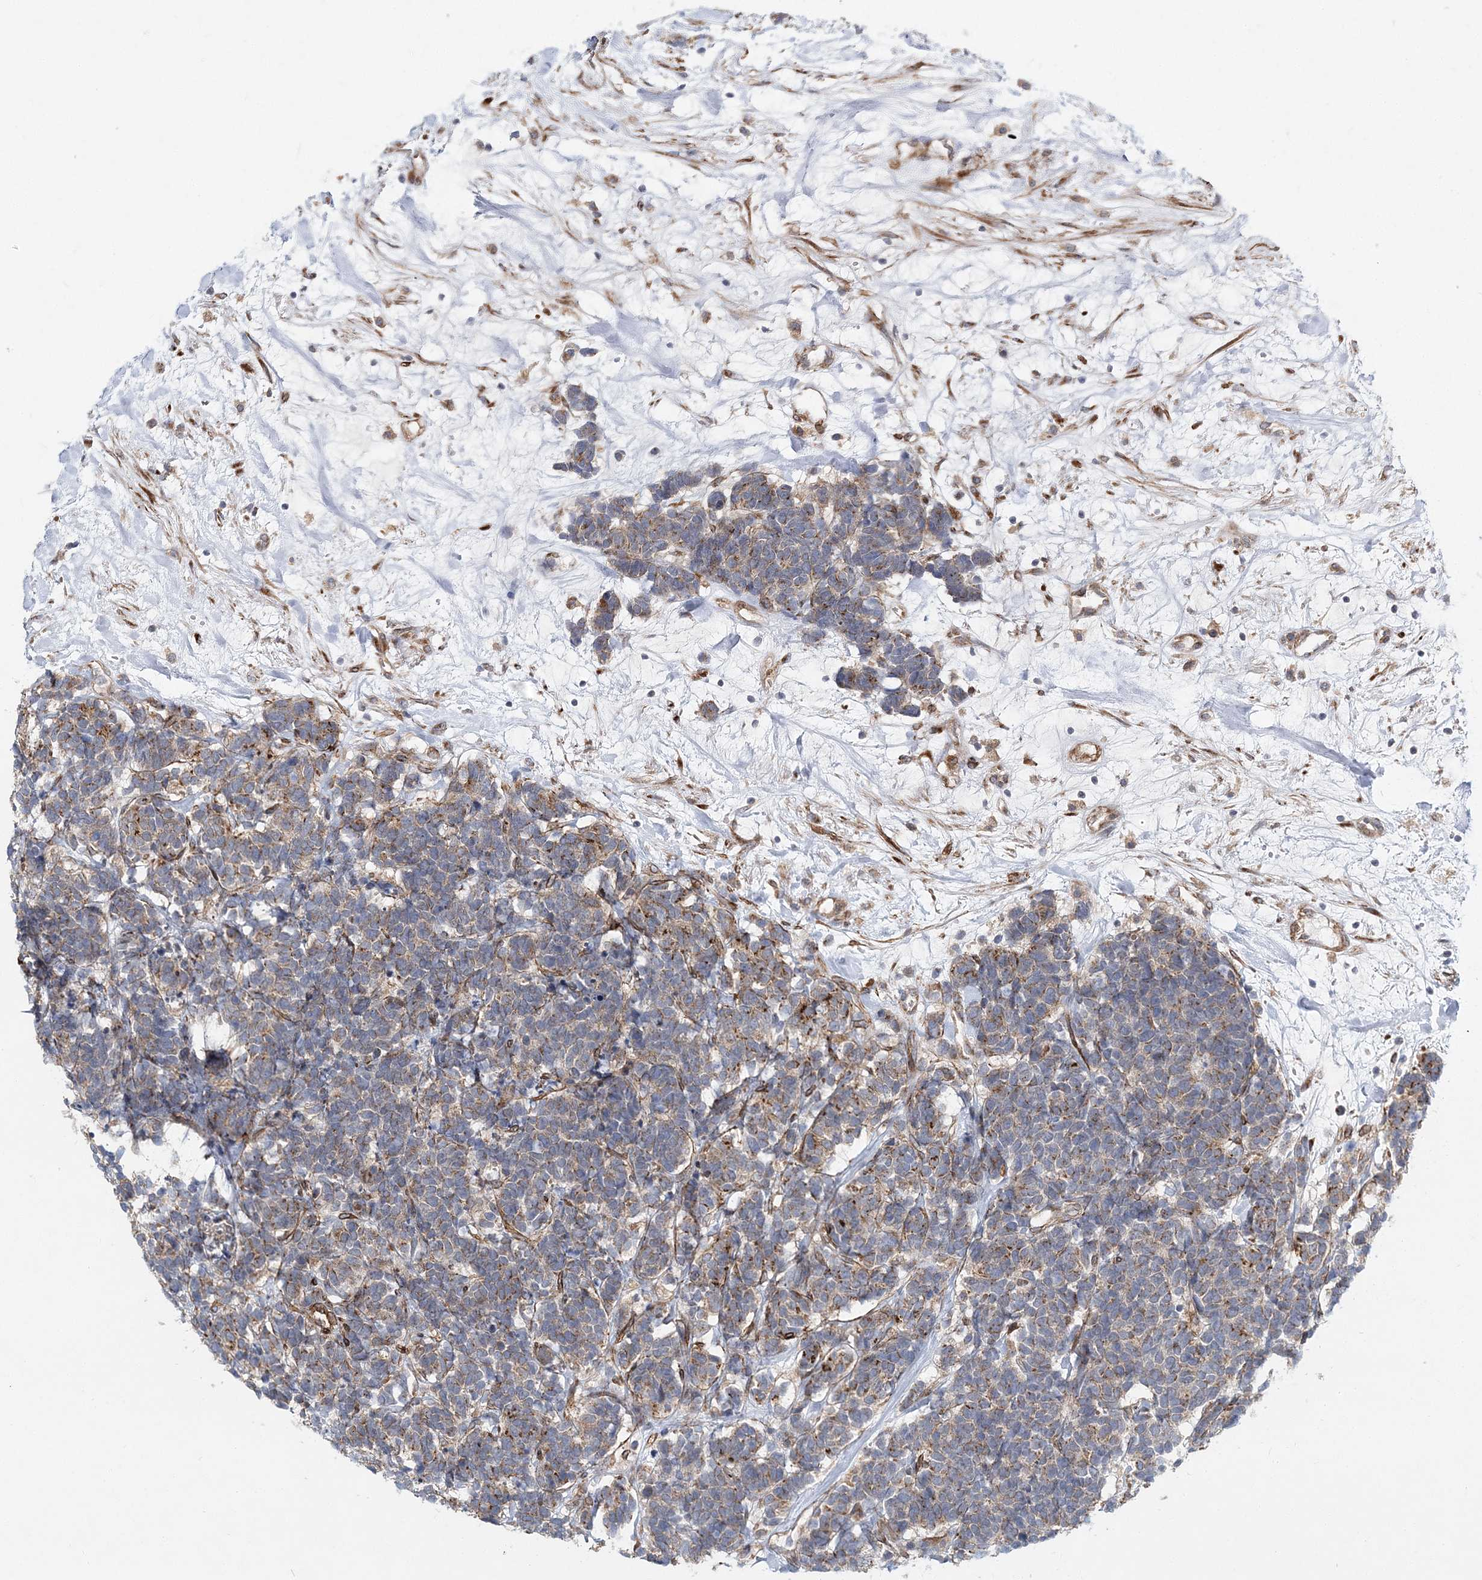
{"staining": {"intensity": "weak", "quantity": "<25%", "location": "cytoplasmic/membranous"}, "tissue": "carcinoid", "cell_type": "Tumor cells", "image_type": "cancer", "snomed": [{"axis": "morphology", "description": "Carcinoma, NOS"}, {"axis": "morphology", "description": "Carcinoid, malignant, NOS"}, {"axis": "topography", "description": "Urinary bladder"}], "caption": "This histopathology image is of carcinoid stained with immunohistochemistry to label a protein in brown with the nuclei are counter-stained blue. There is no positivity in tumor cells.", "gene": "NBAS", "patient": {"sex": "male", "age": 57}}